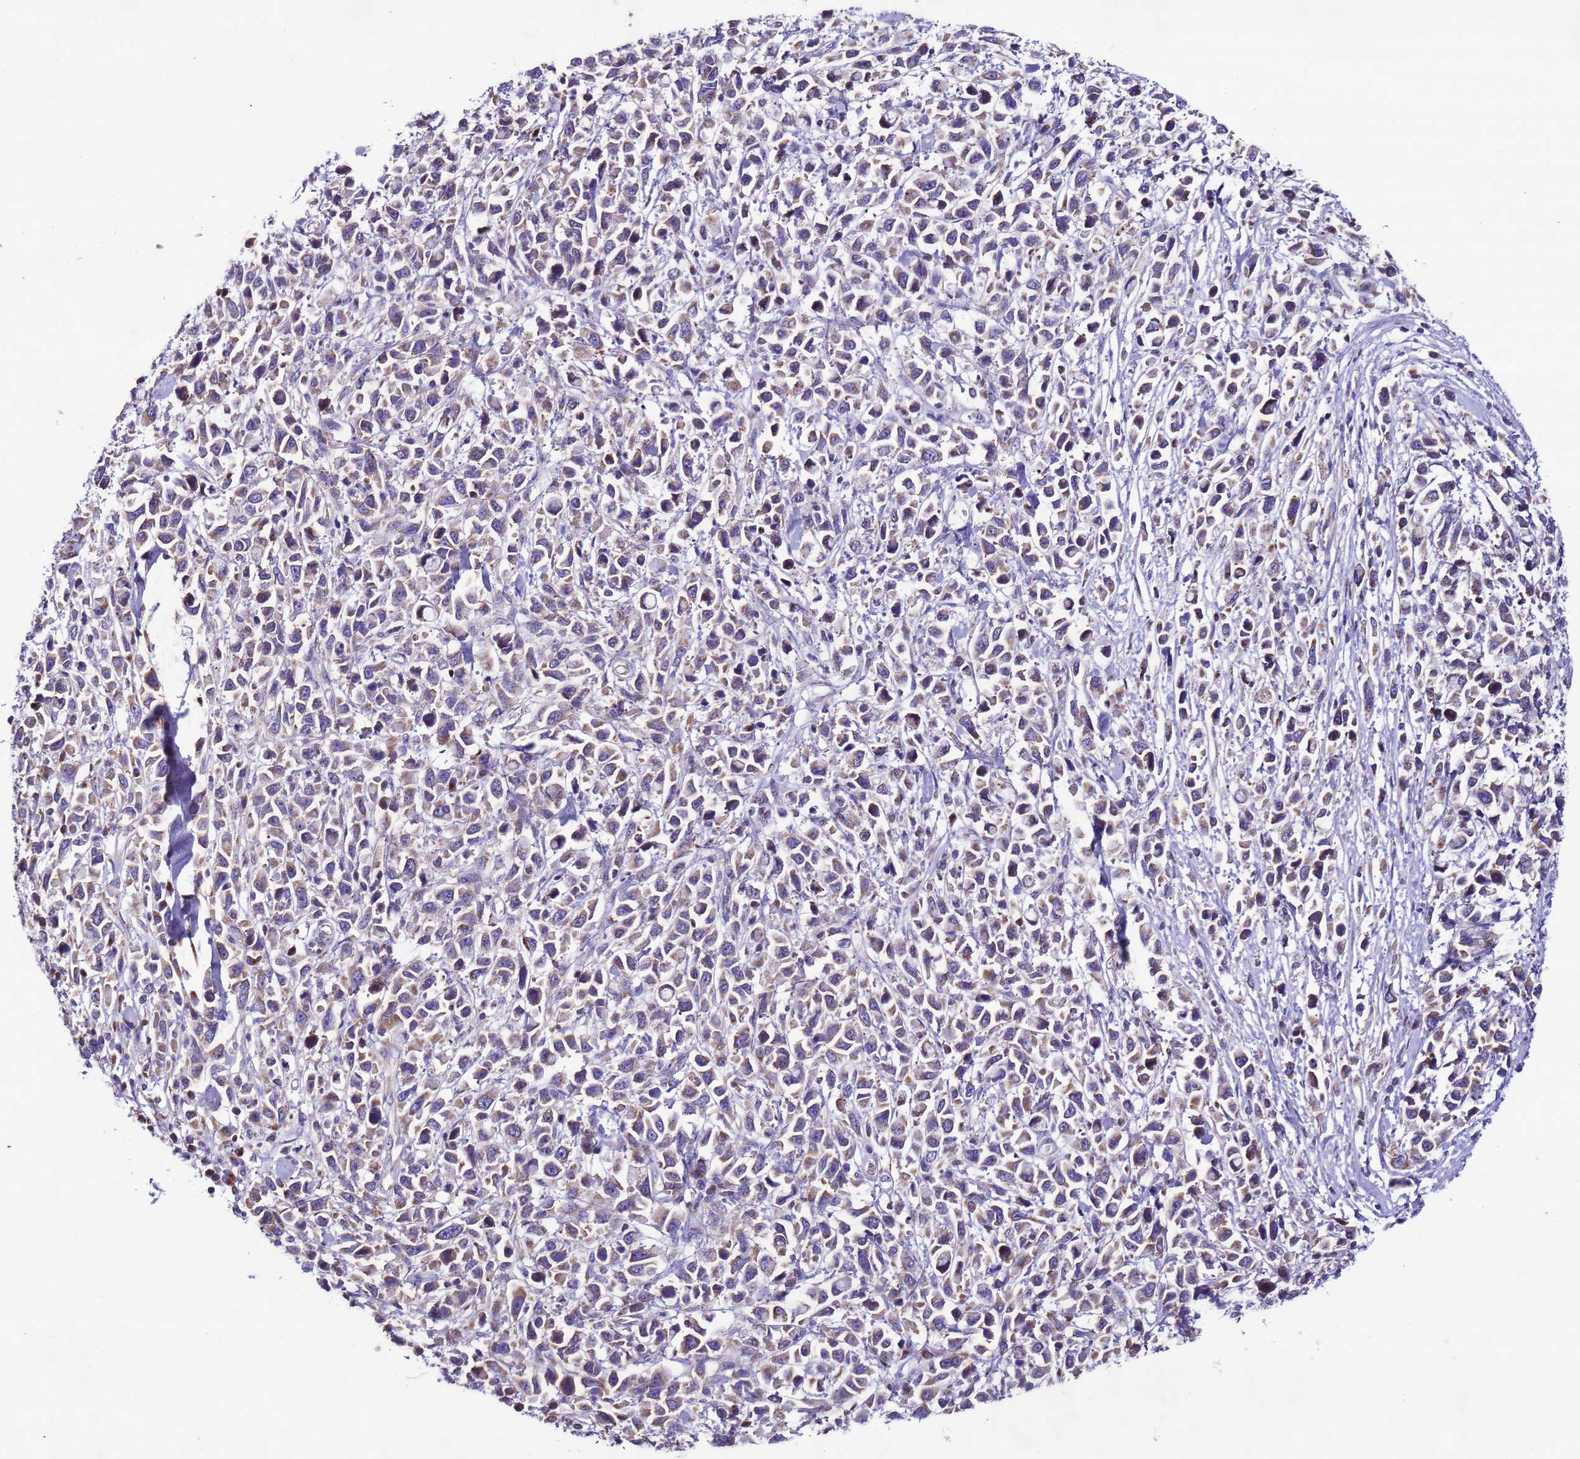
{"staining": {"intensity": "weak", "quantity": "<25%", "location": "cytoplasmic/membranous"}, "tissue": "stomach cancer", "cell_type": "Tumor cells", "image_type": "cancer", "snomed": [{"axis": "morphology", "description": "Adenocarcinoma, NOS"}, {"axis": "topography", "description": "Stomach"}], "caption": "High power microscopy image of an immunohistochemistry micrograph of stomach adenocarcinoma, revealing no significant staining in tumor cells. (Brightfield microscopy of DAB (3,3'-diaminobenzidine) immunohistochemistry at high magnification).", "gene": "AHI1", "patient": {"sex": "female", "age": 81}}